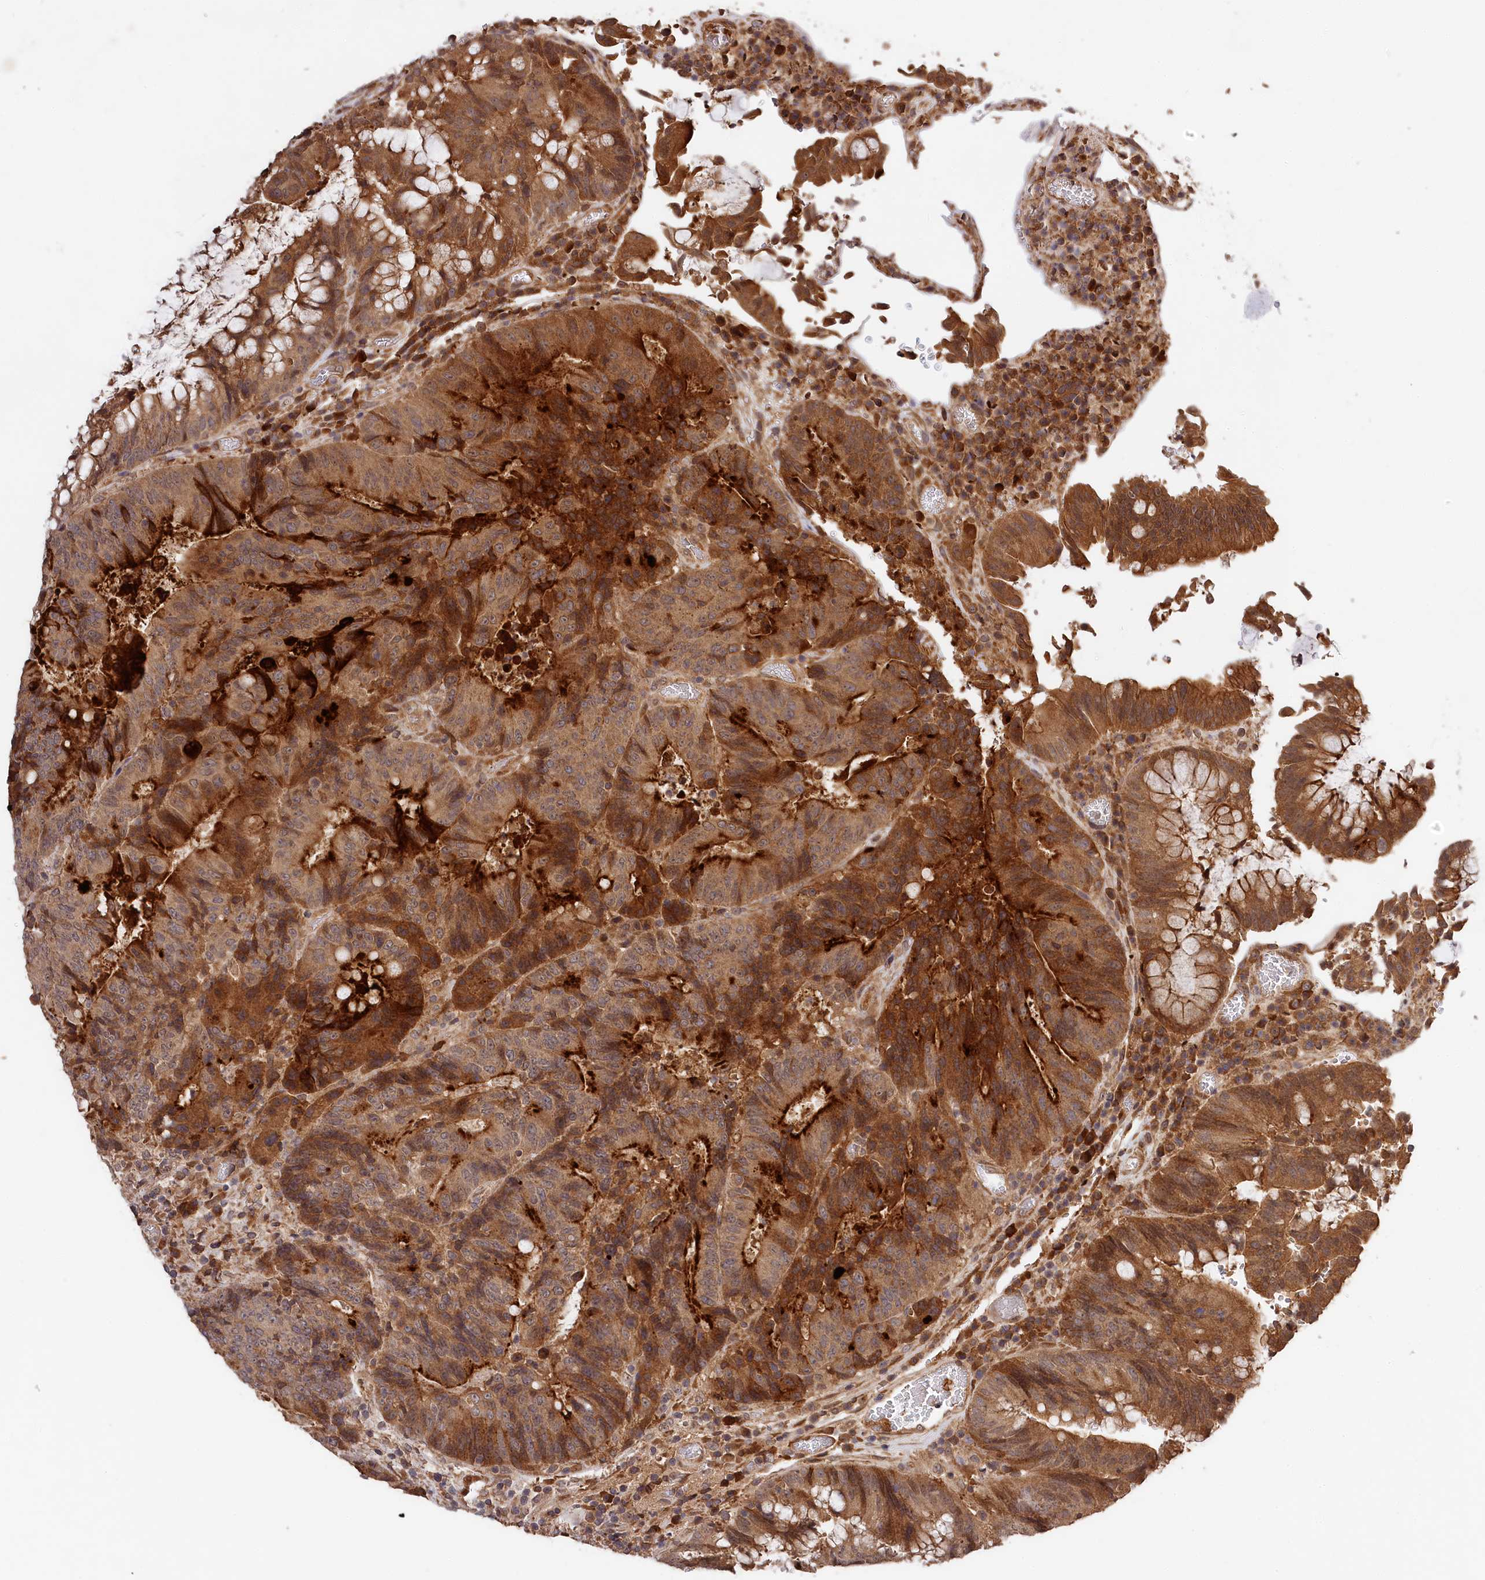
{"staining": {"intensity": "moderate", "quantity": ">75%", "location": "cytoplasmic/membranous"}, "tissue": "colorectal cancer", "cell_type": "Tumor cells", "image_type": "cancer", "snomed": [{"axis": "morphology", "description": "Adenocarcinoma, NOS"}, {"axis": "topography", "description": "Rectum"}], "caption": "DAB immunohistochemical staining of colorectal cancer (adenocarcinoma) shows moderate cytoplasmic/membranous protein positivity in about >75% of tumor cells.", "gene": "MCF2L2", "patient": {"sex": "male", "age": 69}}